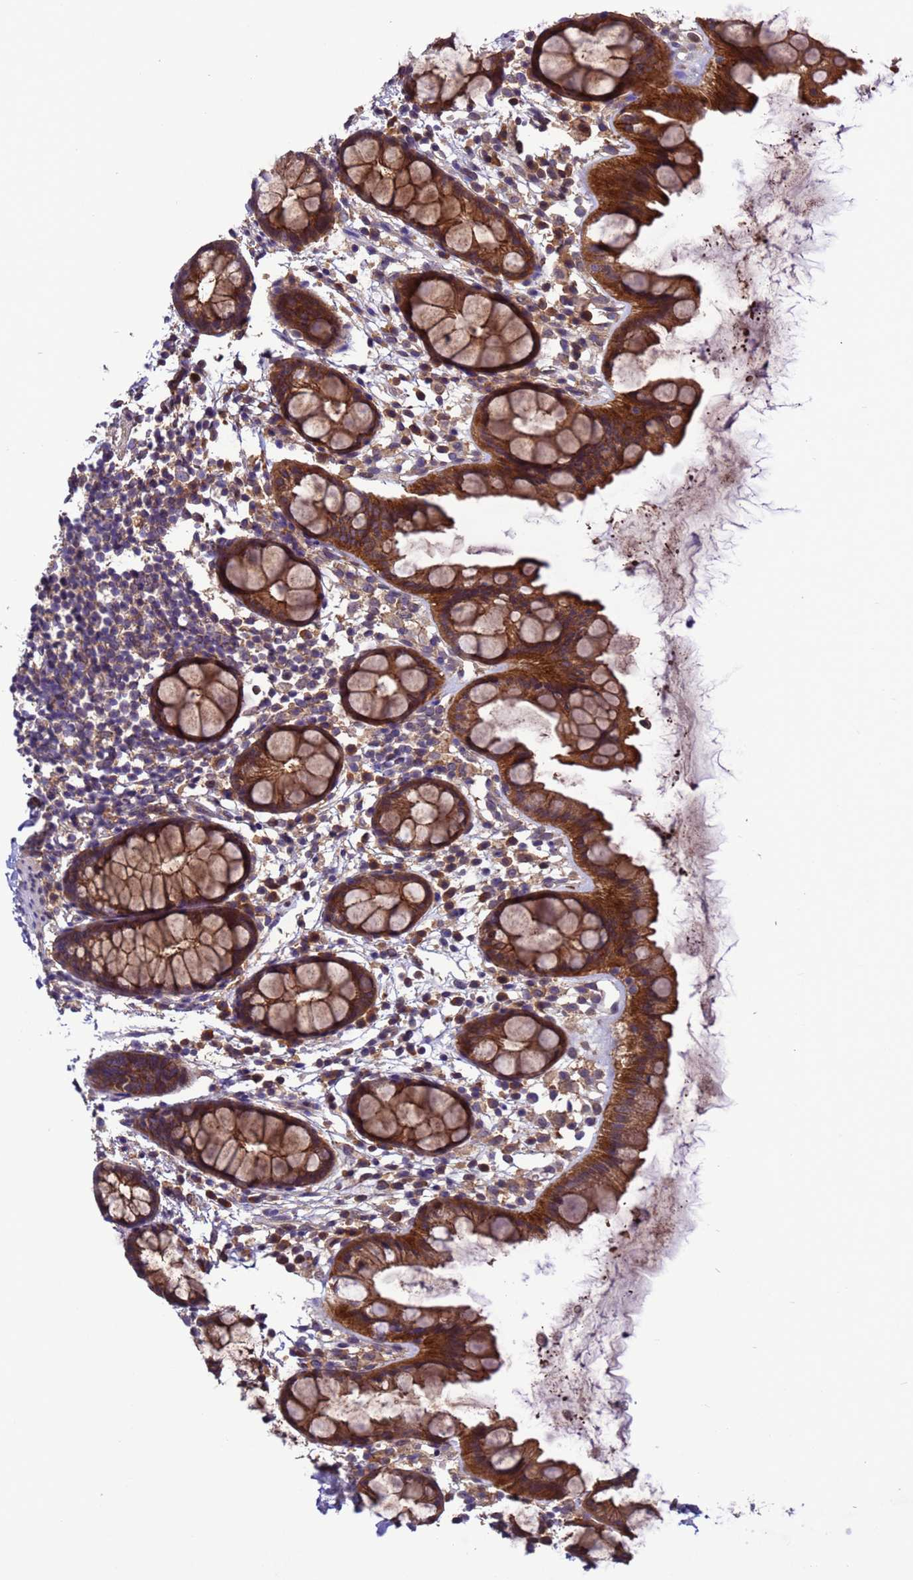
{"staining": {"intensity": "strong", "quantity": ">75%", "location": "cytoplasmic/membranous"}, "tissue": "rectum", "cell_type": "Glandular cells", "image_type": "normal", "snomed": [{"axis": "morphology", "description": "Normal tissue, NOS"}, {"axis": "topography", "description": "Rectum"}], "caption": "Immunohistochemical staining of normal human rectum demonstrates >75% levels of strong cytoplasmic/membranous protein staining in about >75% of glandular cells.", "gene": "ARHGAP12", "patient": {"sex": "female", "age": 65}}